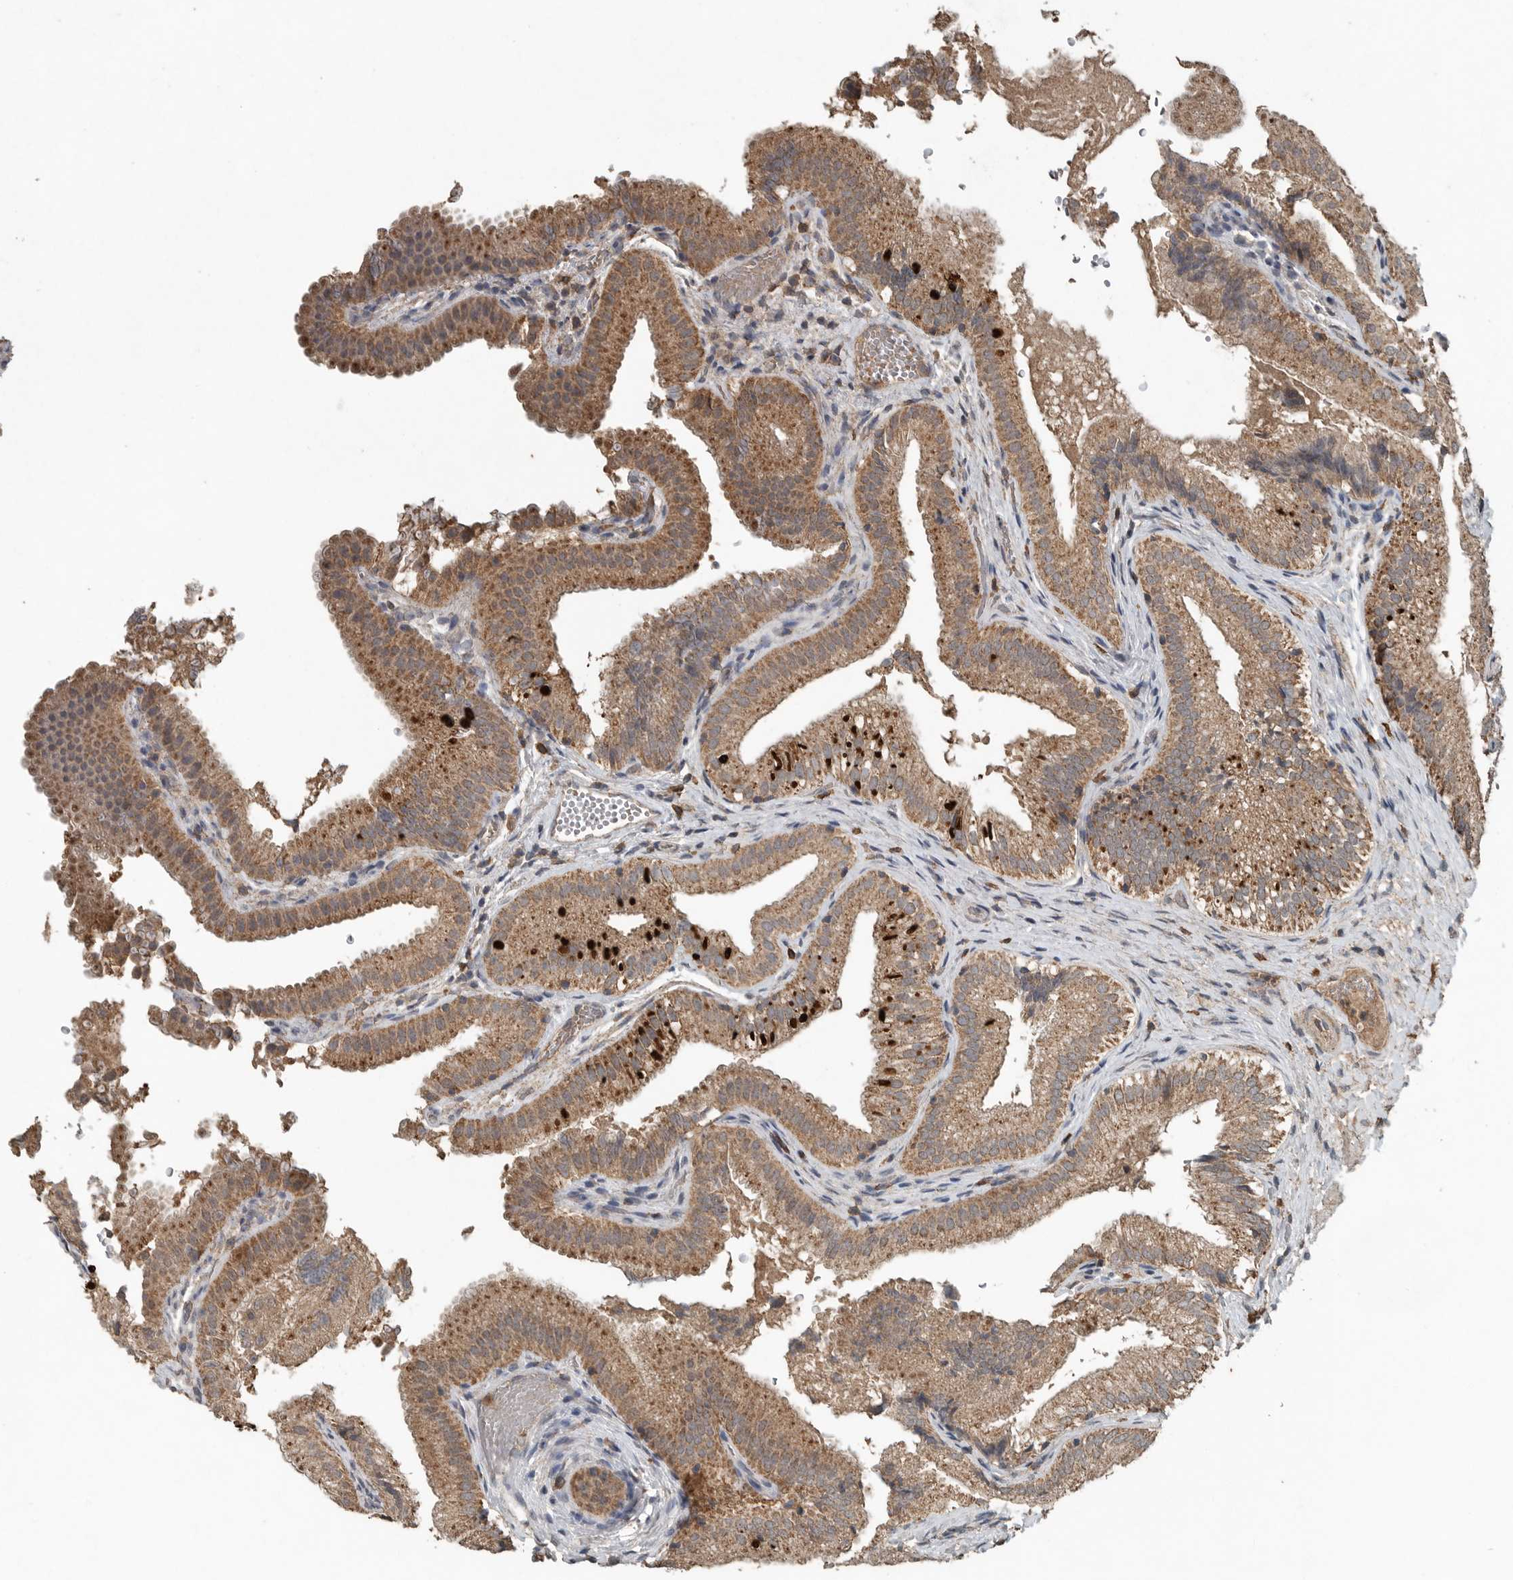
{"staining": {"intensity": "moderate", "quantity": ">75%", "location": "cytoplasmic/membranous"}, "tissue": "gallbladder", "cell_type": "Glandular cells", "image_type": "normal", "snomed": [{"axis": "morphology", "description": "Normal tissue, NOS"}, {"axis": "topography", "description": "Gallbladder"}], "caption": "Immunohistochemistry micrograph of unremarkable gallbladder: gallbladder stained using IHC reveals medium levels of moderate protein expression localized specifically in the cytoplasmic/membranous of glandular cells, appearing as a cytoplasmic/membranous brown color.", "gene": "IL6ST", "patient": {"sex": "female", "age": 30}}